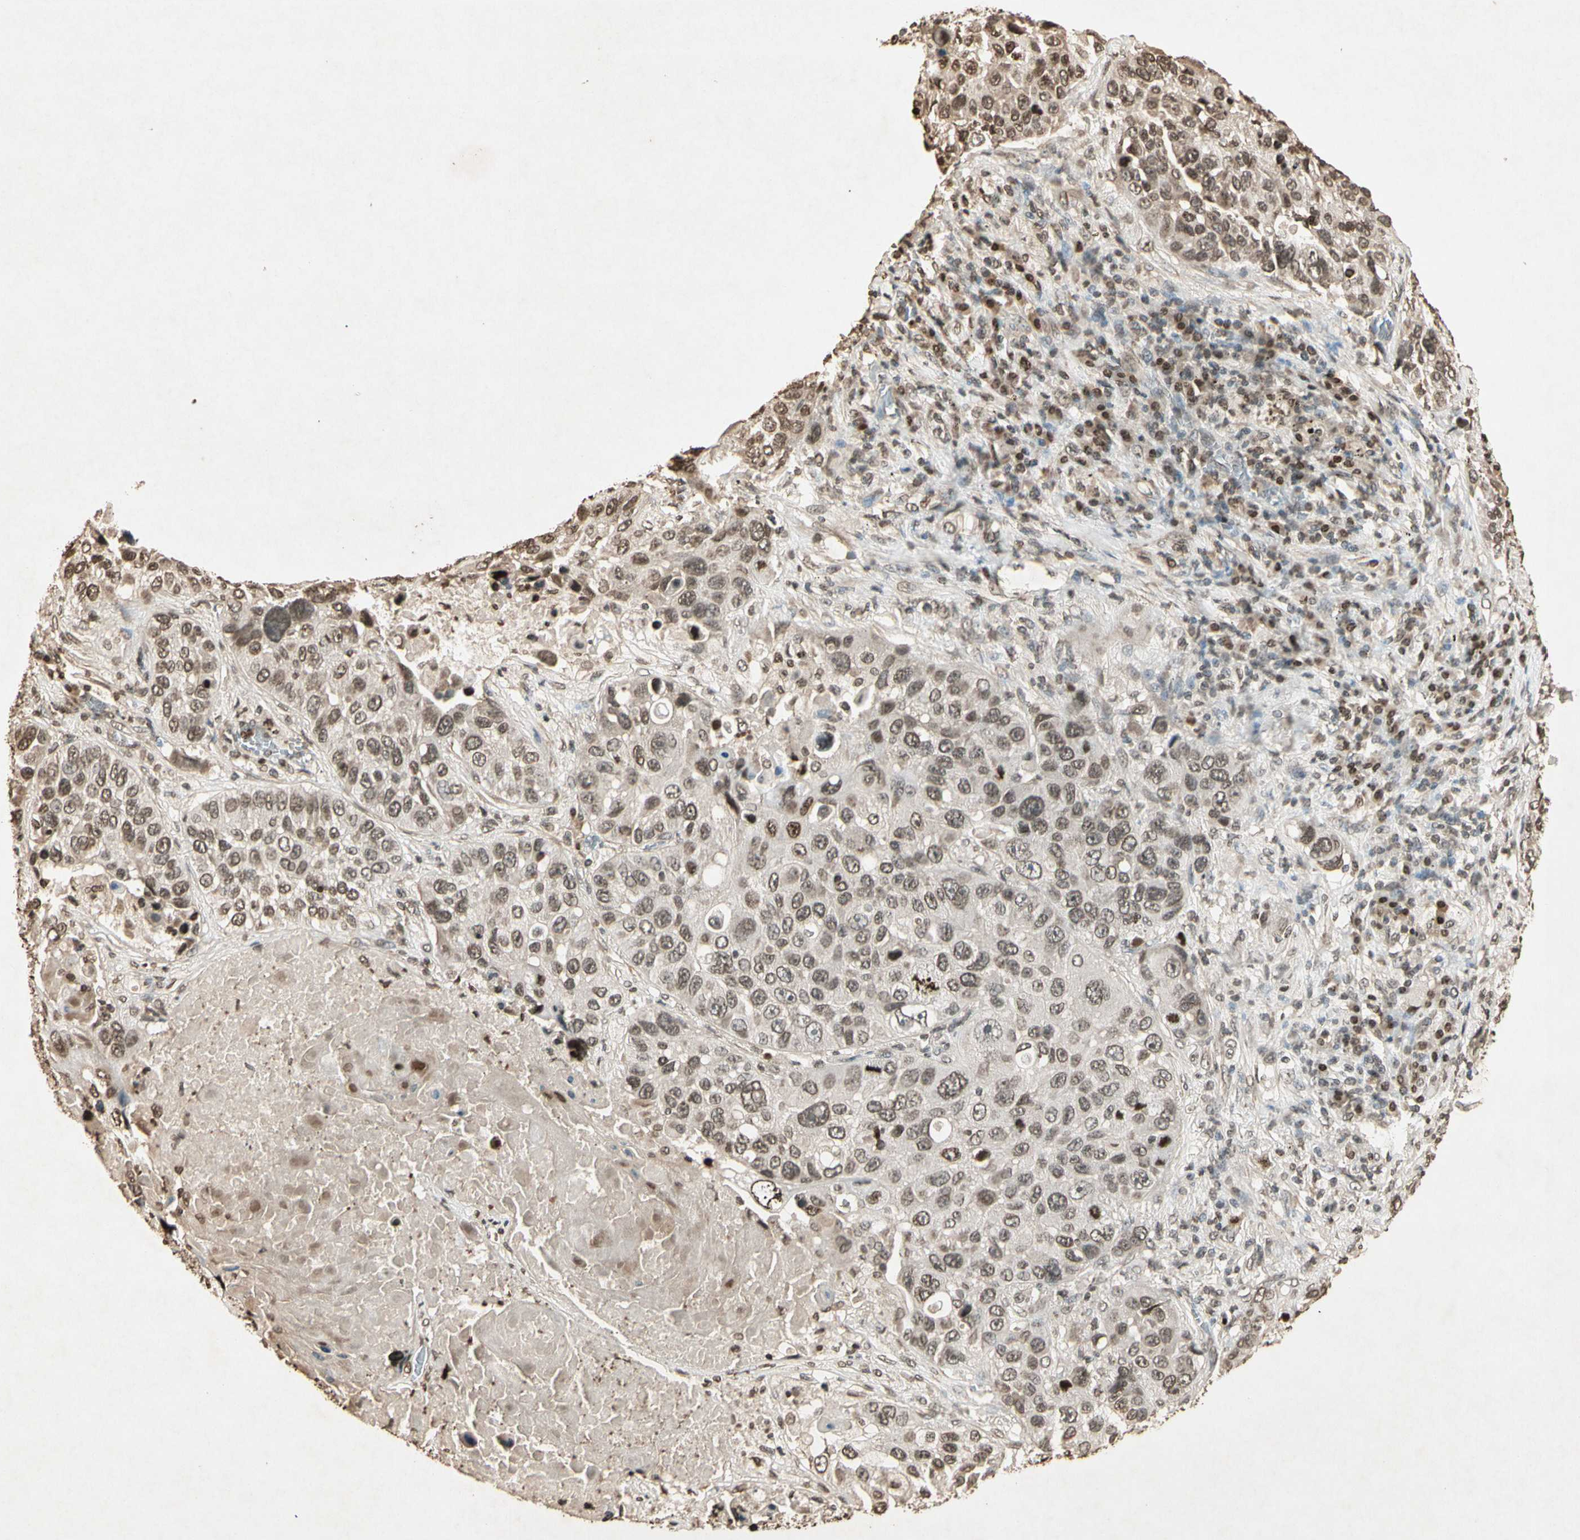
{"staining": {"intensity": "weak", "quantity": "25%-75%", "location": "cytoplasmic/membranous,nuclear"}, "tissue": "lung cancer", "cell_type": "Tumor cells", "image_type": "cancer", "snomed": [{"axis": "morphology", "description": "Squamous cell carcinoma, NOS"}, {"axis": "topography", "description": "Lung"}], "caption": "Lung squamous cell carcinoma was stained to show a protein in brown. There is low levels of weak cytoplasmic/membranous and nuclear expression in approximately 25%-75% of tumor cells. The staining was performed using DAB to visualize the protein expression in brown, while the nuclei were stained in blue with hematoxylin (Magnification: 20x).", "gene": "TOP1", "patient": {"sex": "male", "age": 57}}